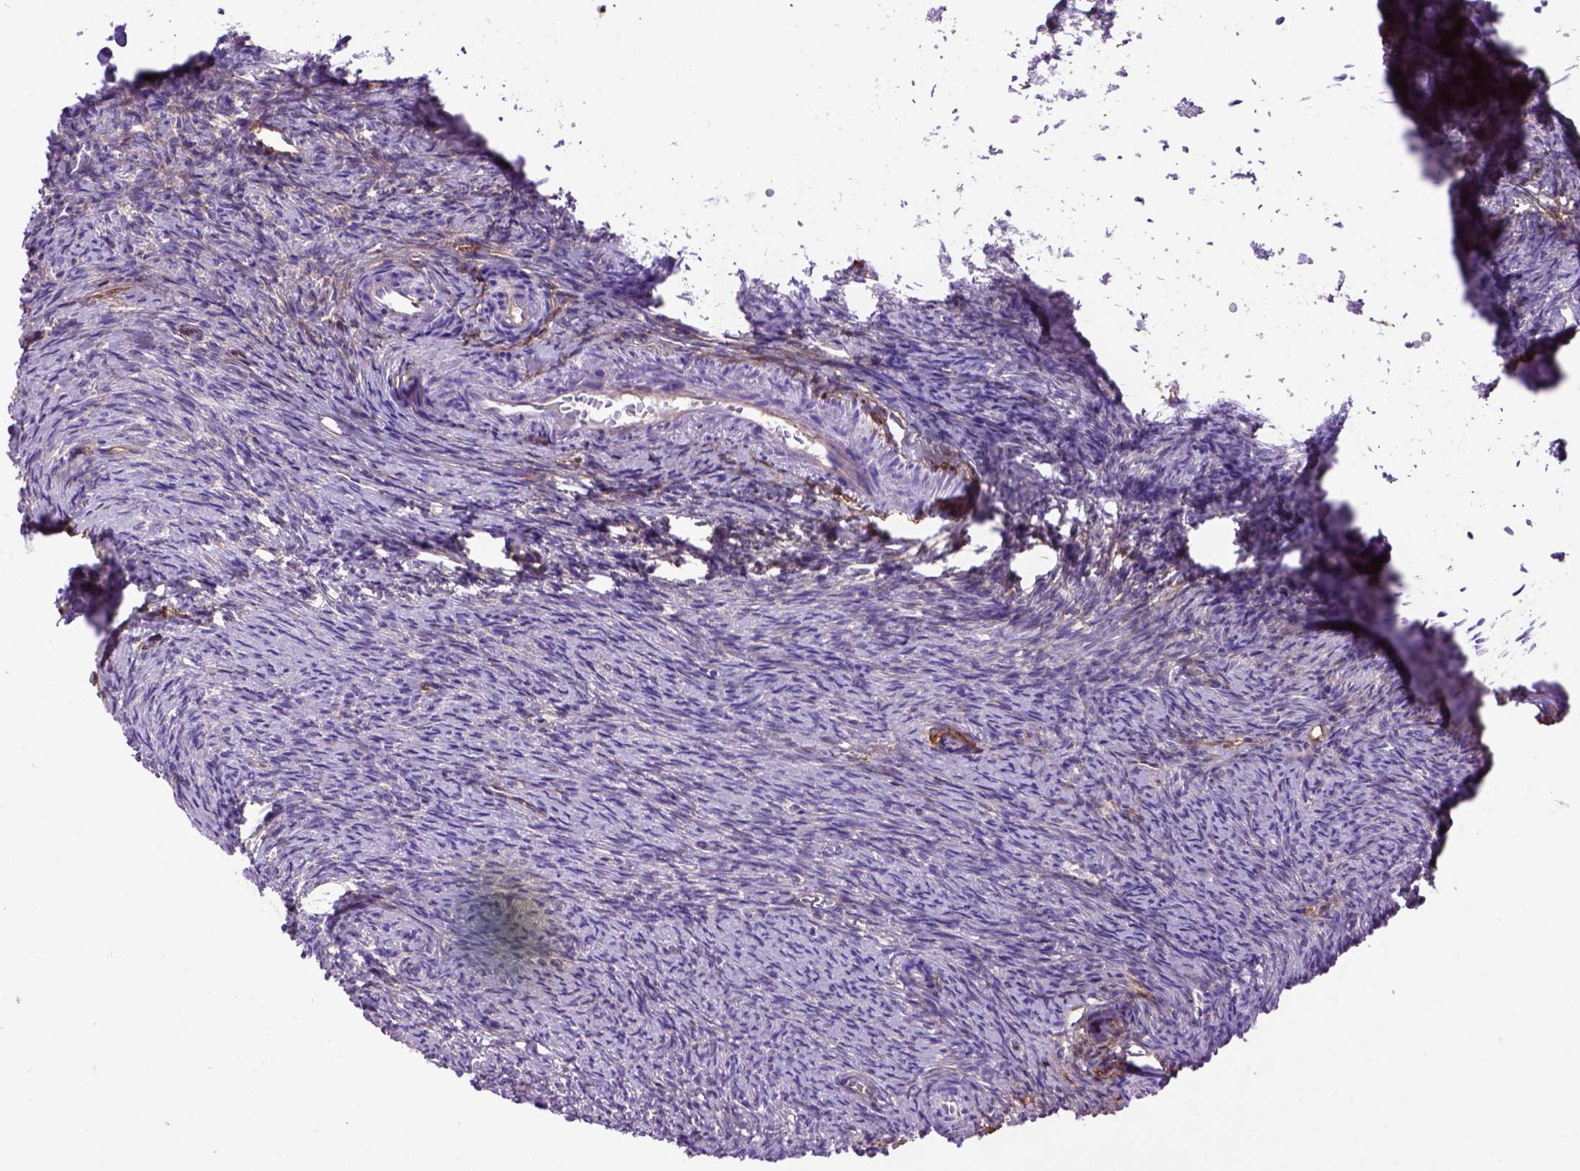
{"staining": {"intensity": "negative", "quantity": "none", "location": "none"}, "tissue": "ovary", "cell_type": "Ovarian stroma cells", "image_type": "normal", "snomed": [{"axis": "morphology", "description": "Normal tissue, NOS"}, {"axis": "topography", "description": "Ovary"}], "caption": "Ovarian stroma cells show no significant protein staining in unremarkable ovary. The staining was performed using DAB (3,3'-diaminobenzidine) to visualize the protein expression in brown, while the nuclei were stained in blue with hematoxylin (Magnification: 20x).", "gene": "ENG", "patient": {"sex": "female", "age": 39}}